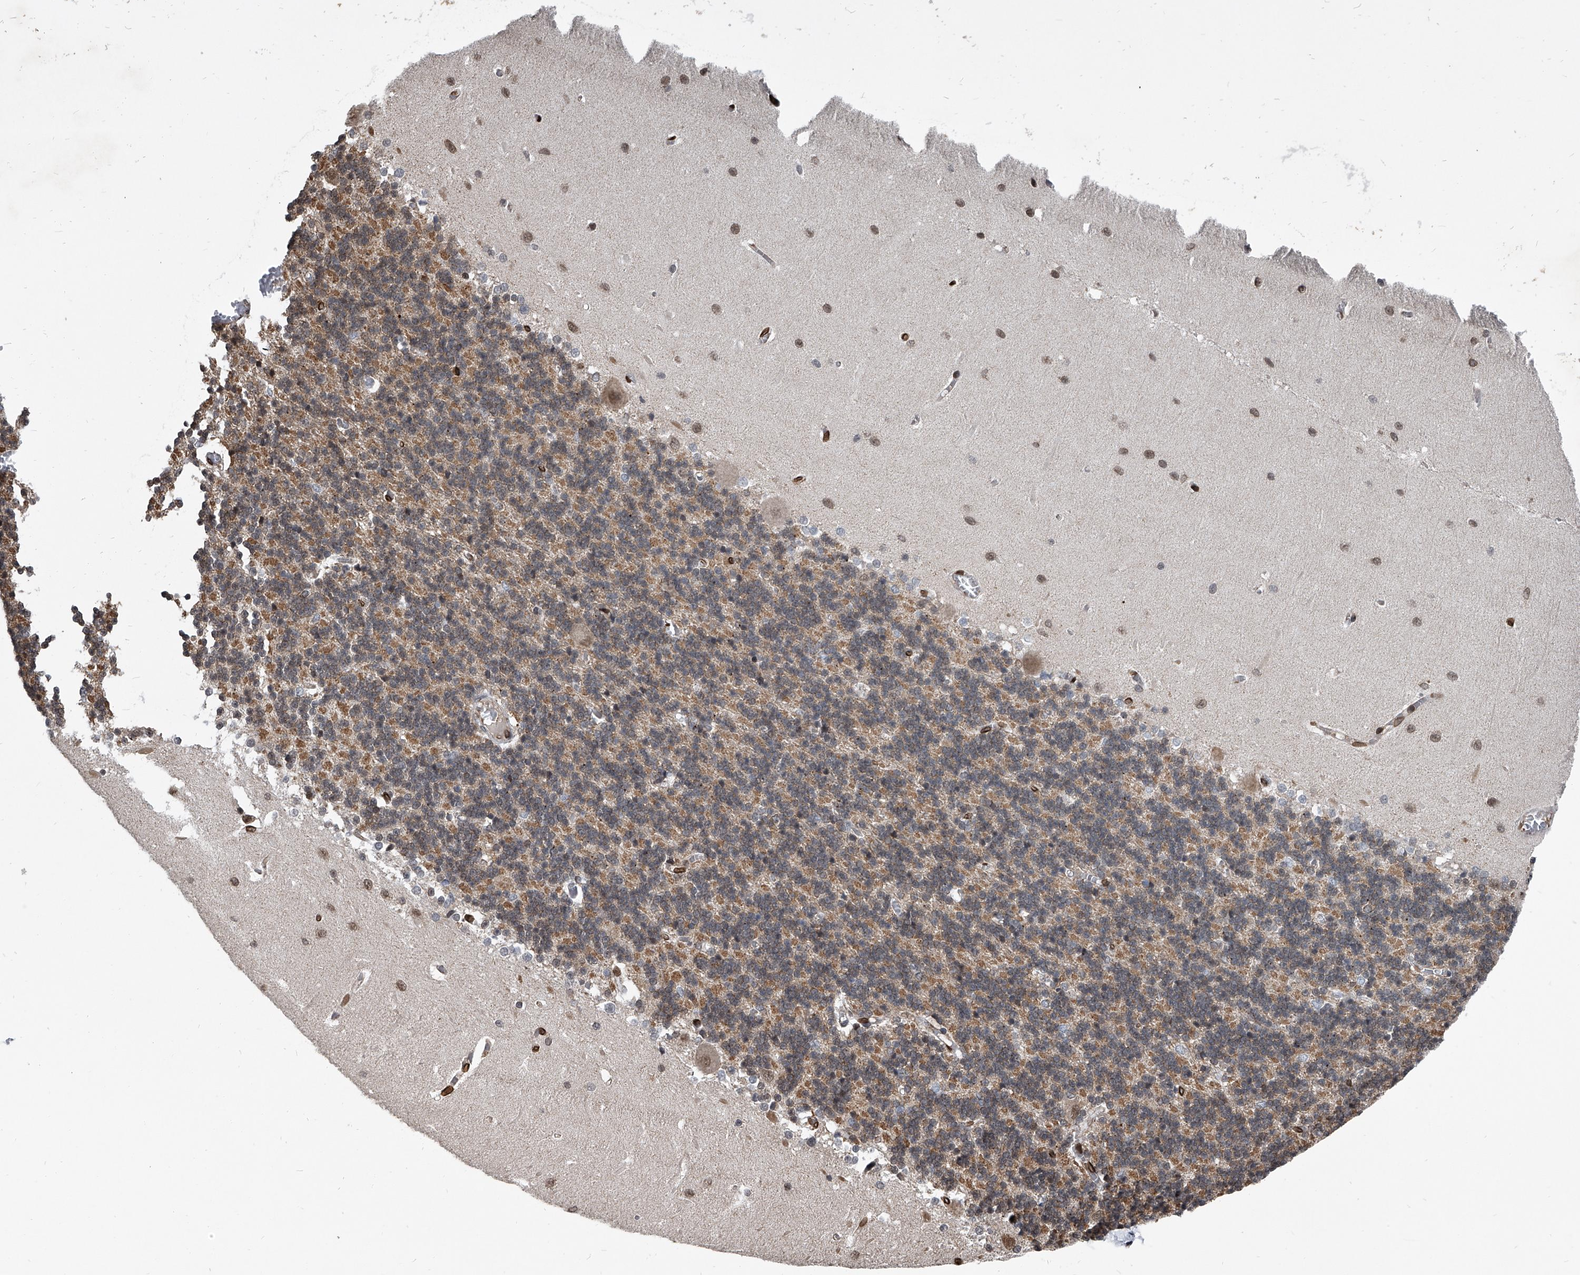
{"staining": {"intensity": "moderate", "quantity": "25%-75%", "location": "cytoplasmic/membranous,nuclear"}, "tissue": "cerebellum", "cell_type": "Cells in granular layer", "image_type": "normal", "snomed": [{"axis": "morphology", "description": "Normal tissue, NOS"}, {"axis": "topography", "description": "Cerebellum"}], "caption": "DAB immunohistochemical staining of benign cerebellum shows moderate cytoplasmic/membranous,nuclear protein positivity in about 25%-75% of cells in granular layer. Immunohistochemistry (ihc) stains the protein of interest in brown and the nuclei are stained blue.", "gene": "PHF20", "patient": {"sex": "male", "age": 37}}